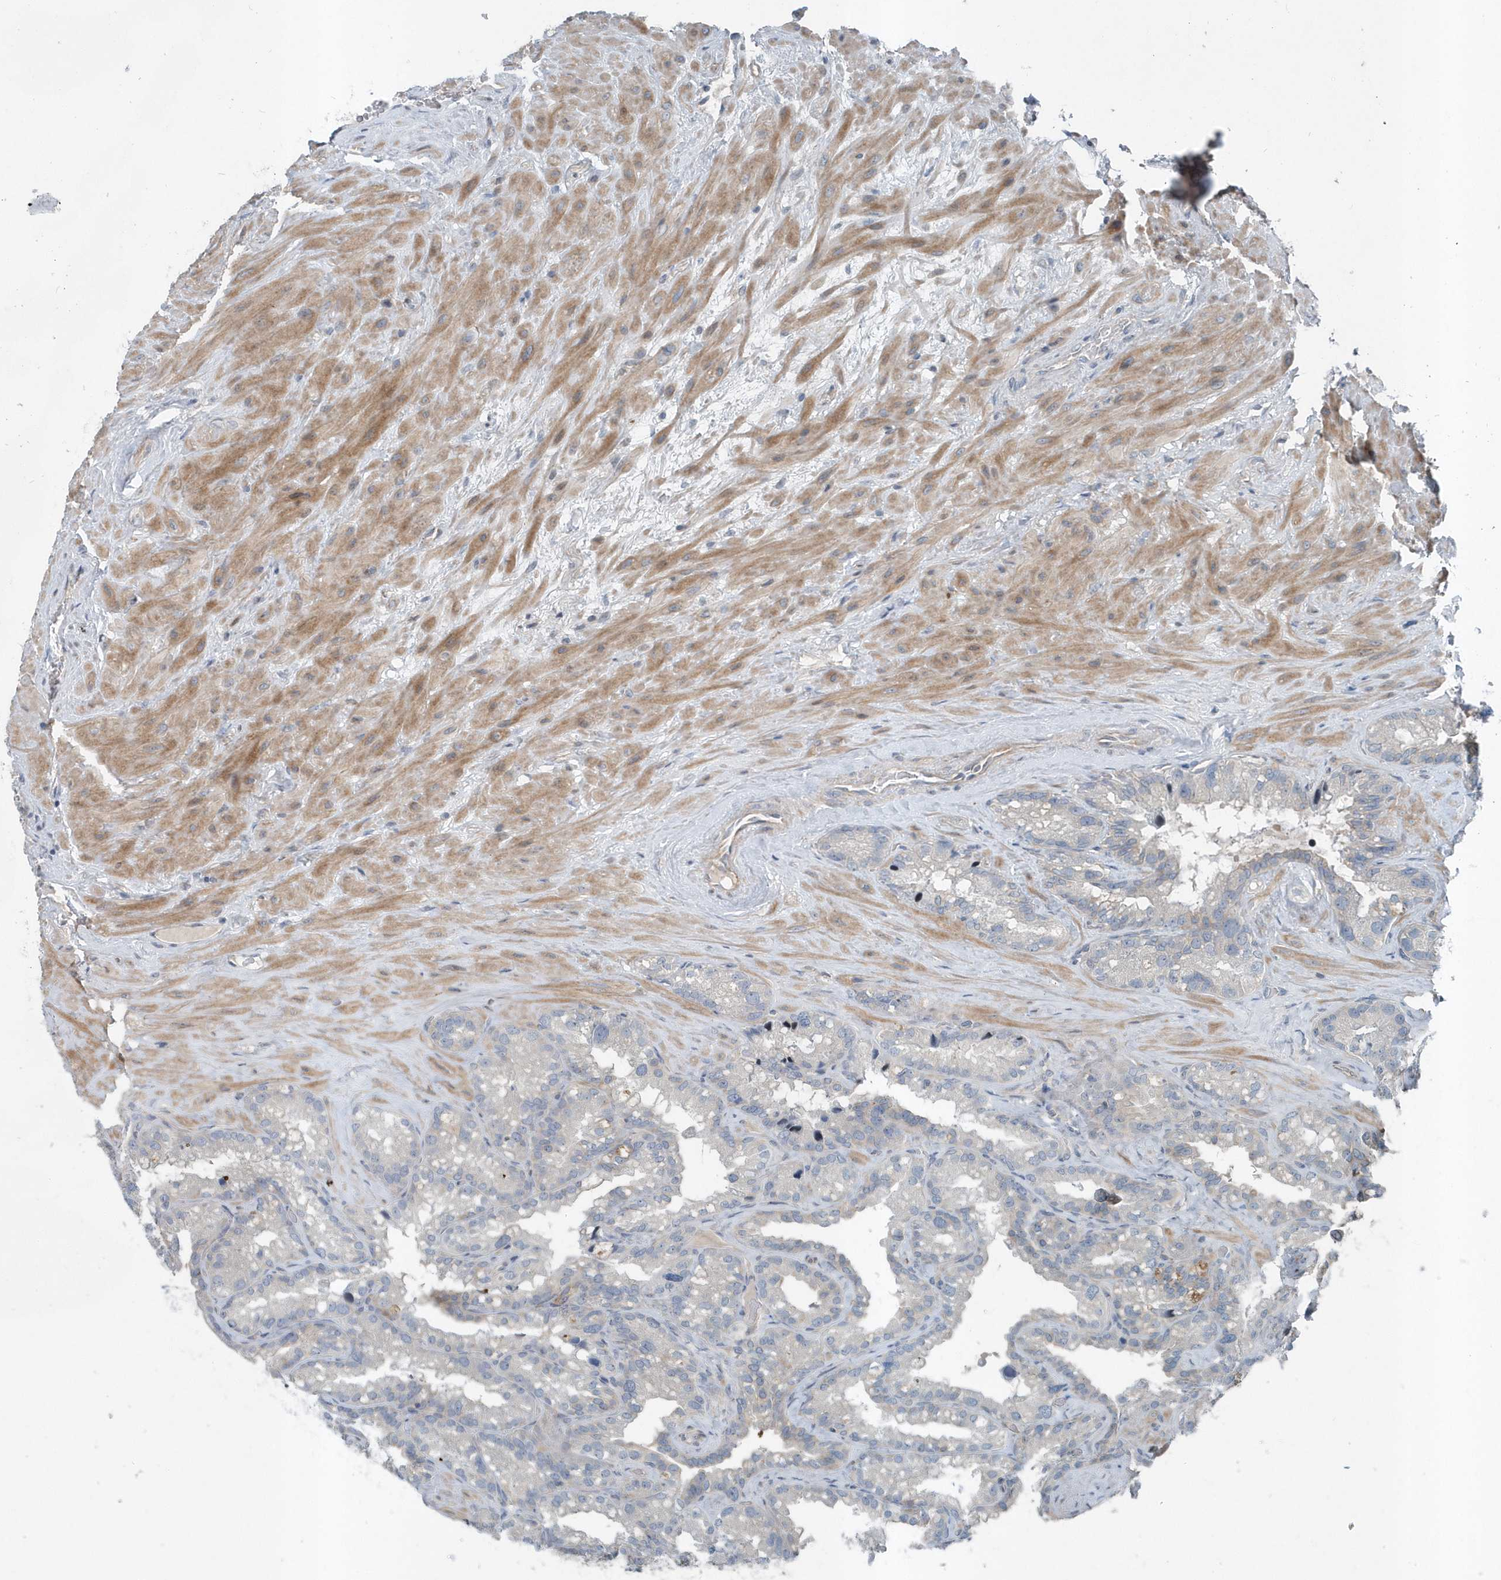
{"staining": {"intensity": "negative", "quantity": "none", "location": "none"}, "tissue": "seminal vesicle", "cell_type": "Glandular cells", "image_type": "normal", "snomed": [{"axis": "morphology", "description": "Normal tissue, NOS"}, {"axis": "topography", "description": "Prostate"}, {"axis": "topography", "description": "Seminal veicle"}], "caption": "Immunohistochemistry (IHC) of unremarkable human seminal vesicle reveals no staining in glandular cells.", "gene": "MCC", "patient": {"sex": "male", "age": 68}}